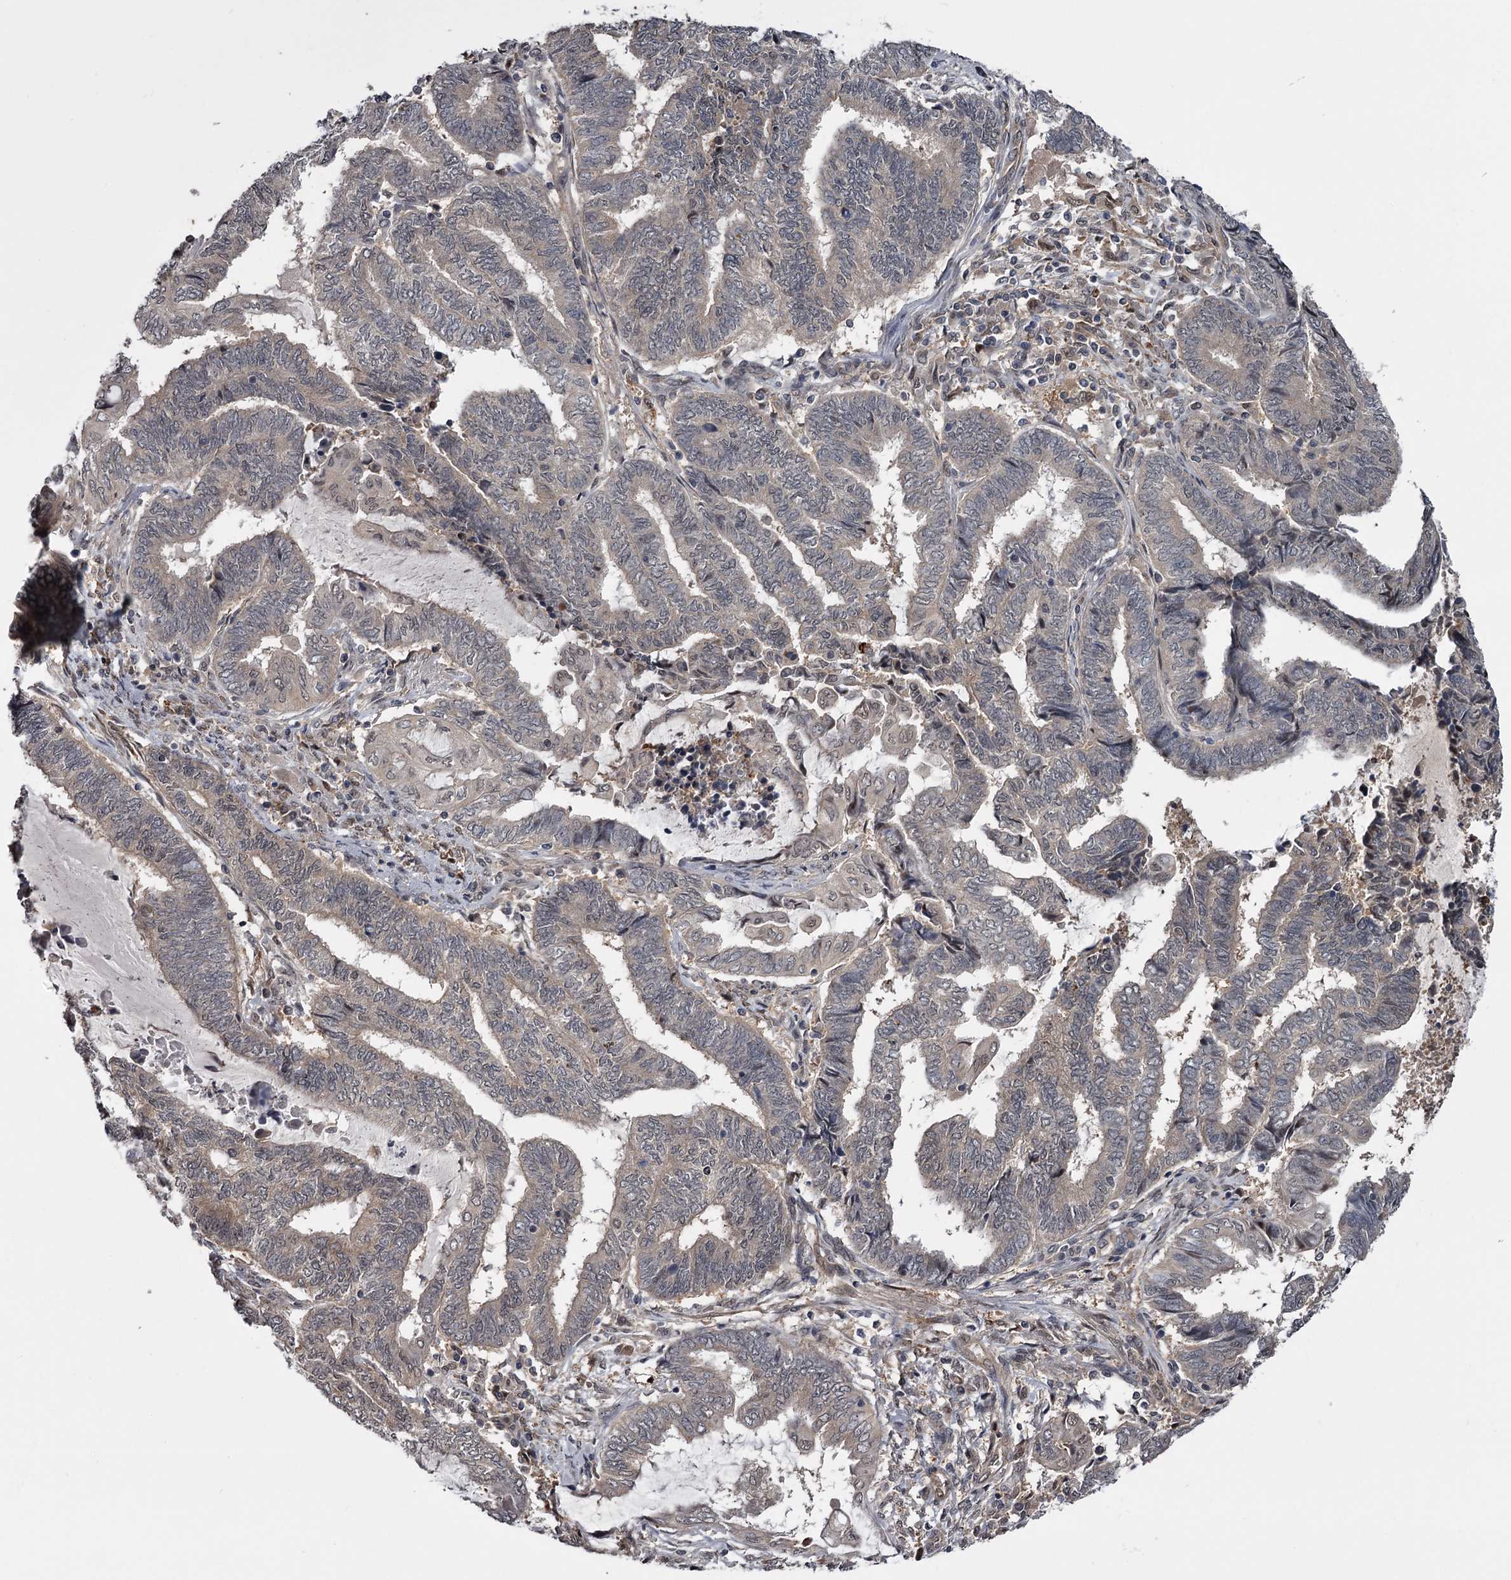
{"staining": {"intensity": "negative", "quantity": "none", "location": "none"}, "tissue": "endometrial cancer", "cell_type": "Tumor cells", "image_type": "cancer", "snomed": [{"axis": "morphology", "description": "Adenocarcinoma, NOS"}, {"axis": "topography", "description": "Uterus"}, {"axis": "topography", "description": "Endometrium"}], "caption": "IHC histopathology image of neoplastic tissue: human endometrial cancer stained with DAB exhibits no significant protein positivity in tumor cells.", "gene": "DAO", "patient": {"sex": "female", "age": 70}}